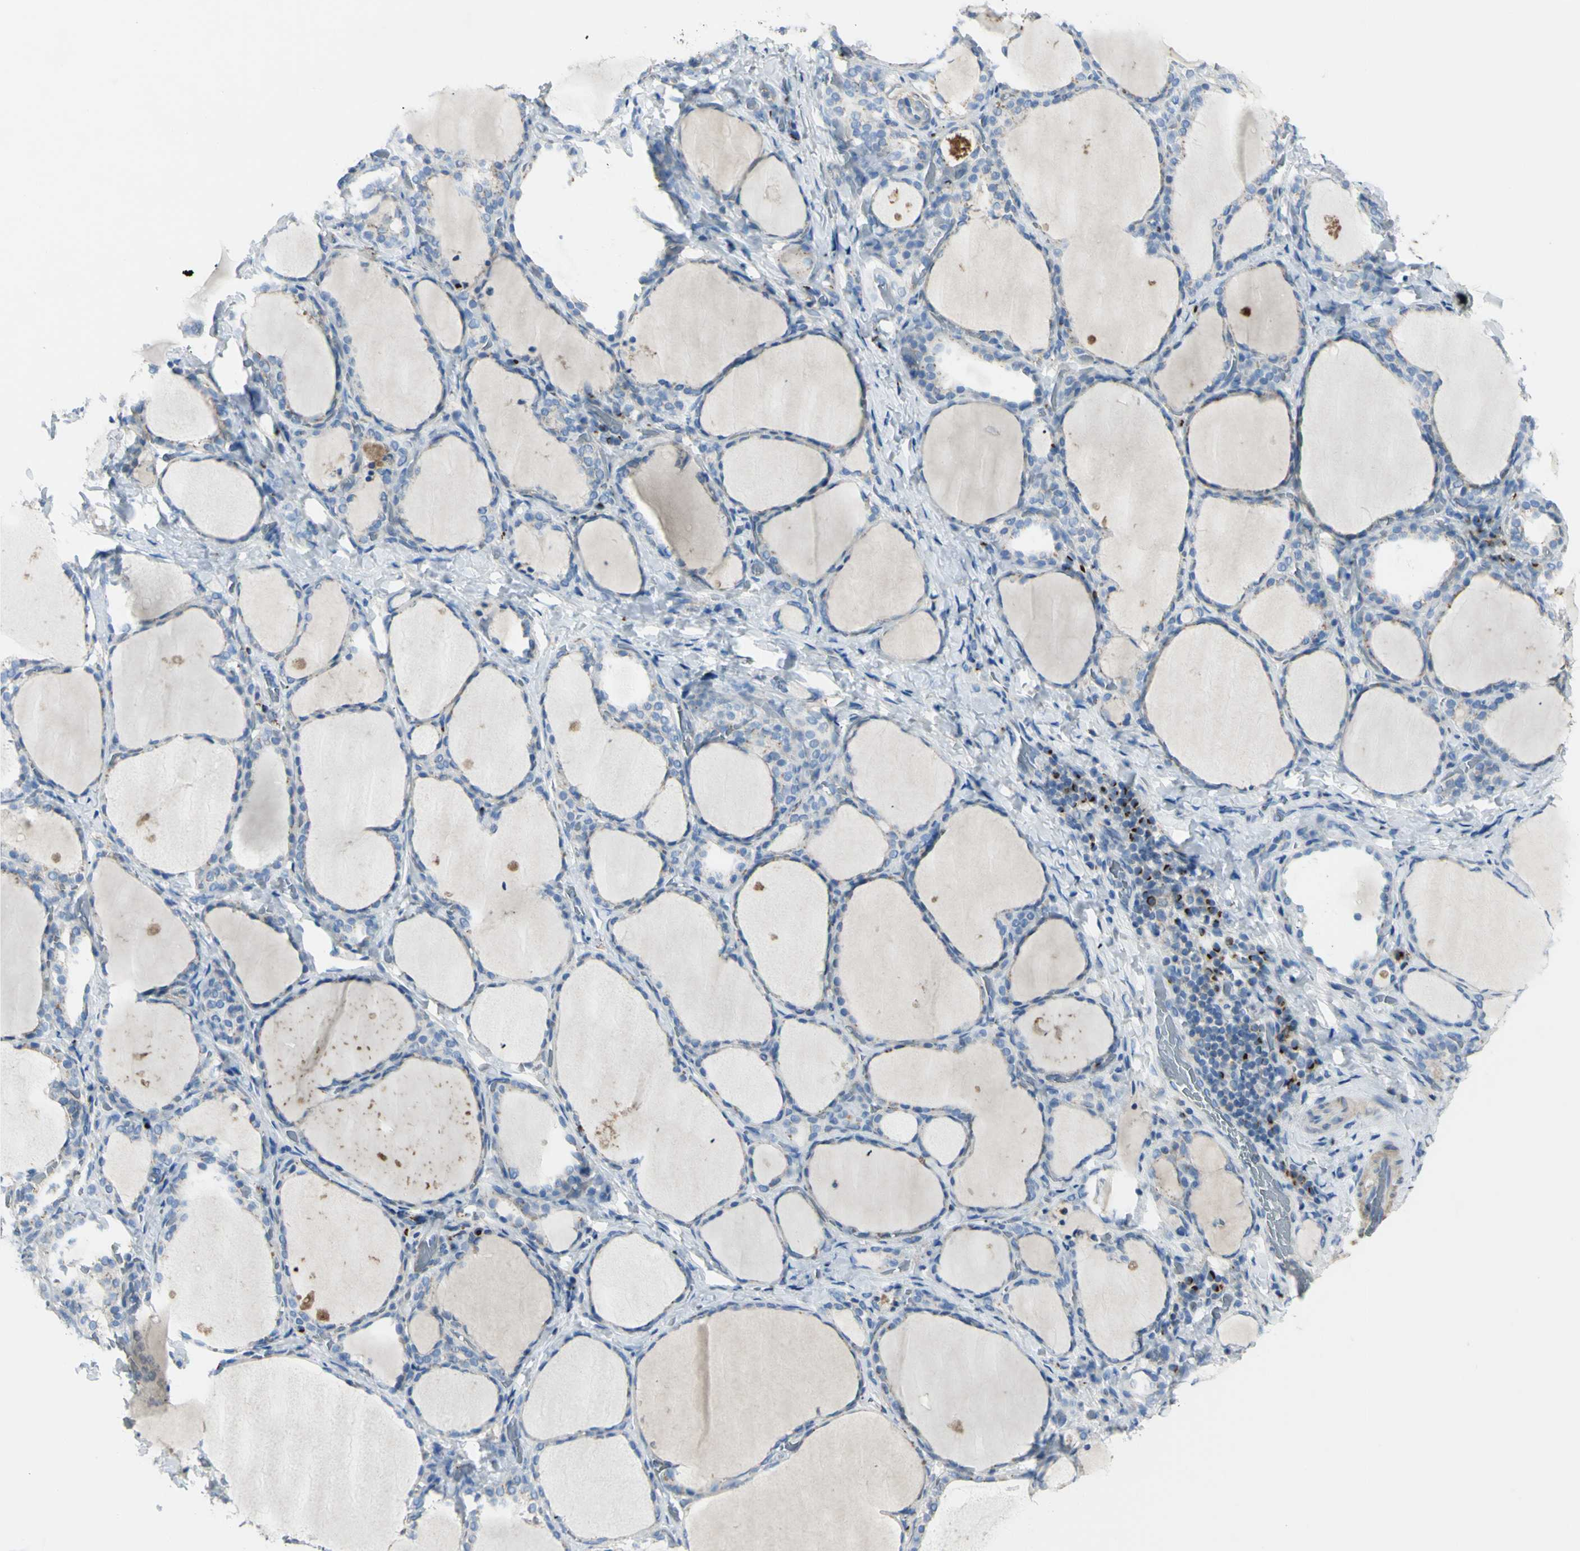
{"staining": {"intensity": "moderate", "quantity": "<25%", "location": "cytoplasmic/membranous"}, "tissue": "thyroid gland", "cell_type": "Glandular cells", "image_type": "normal", "snomed": [{"axis": "morphology", "description": "Normal tissue, NOS"}, {"axis": "morphology", "description": "Papillary adenocarcinoma, NOS"}, {"axis": "topography", "description": "Thyroid gland"}], "caption": "IHC image of normal thyroid gland stained for a protein (brown), which displays low levels of moderate cytoplasmic/membranous expression in about <25% of glandular cells.", "gene": "B4GALT3", "patient": {"sex": "female", "age": 30}}